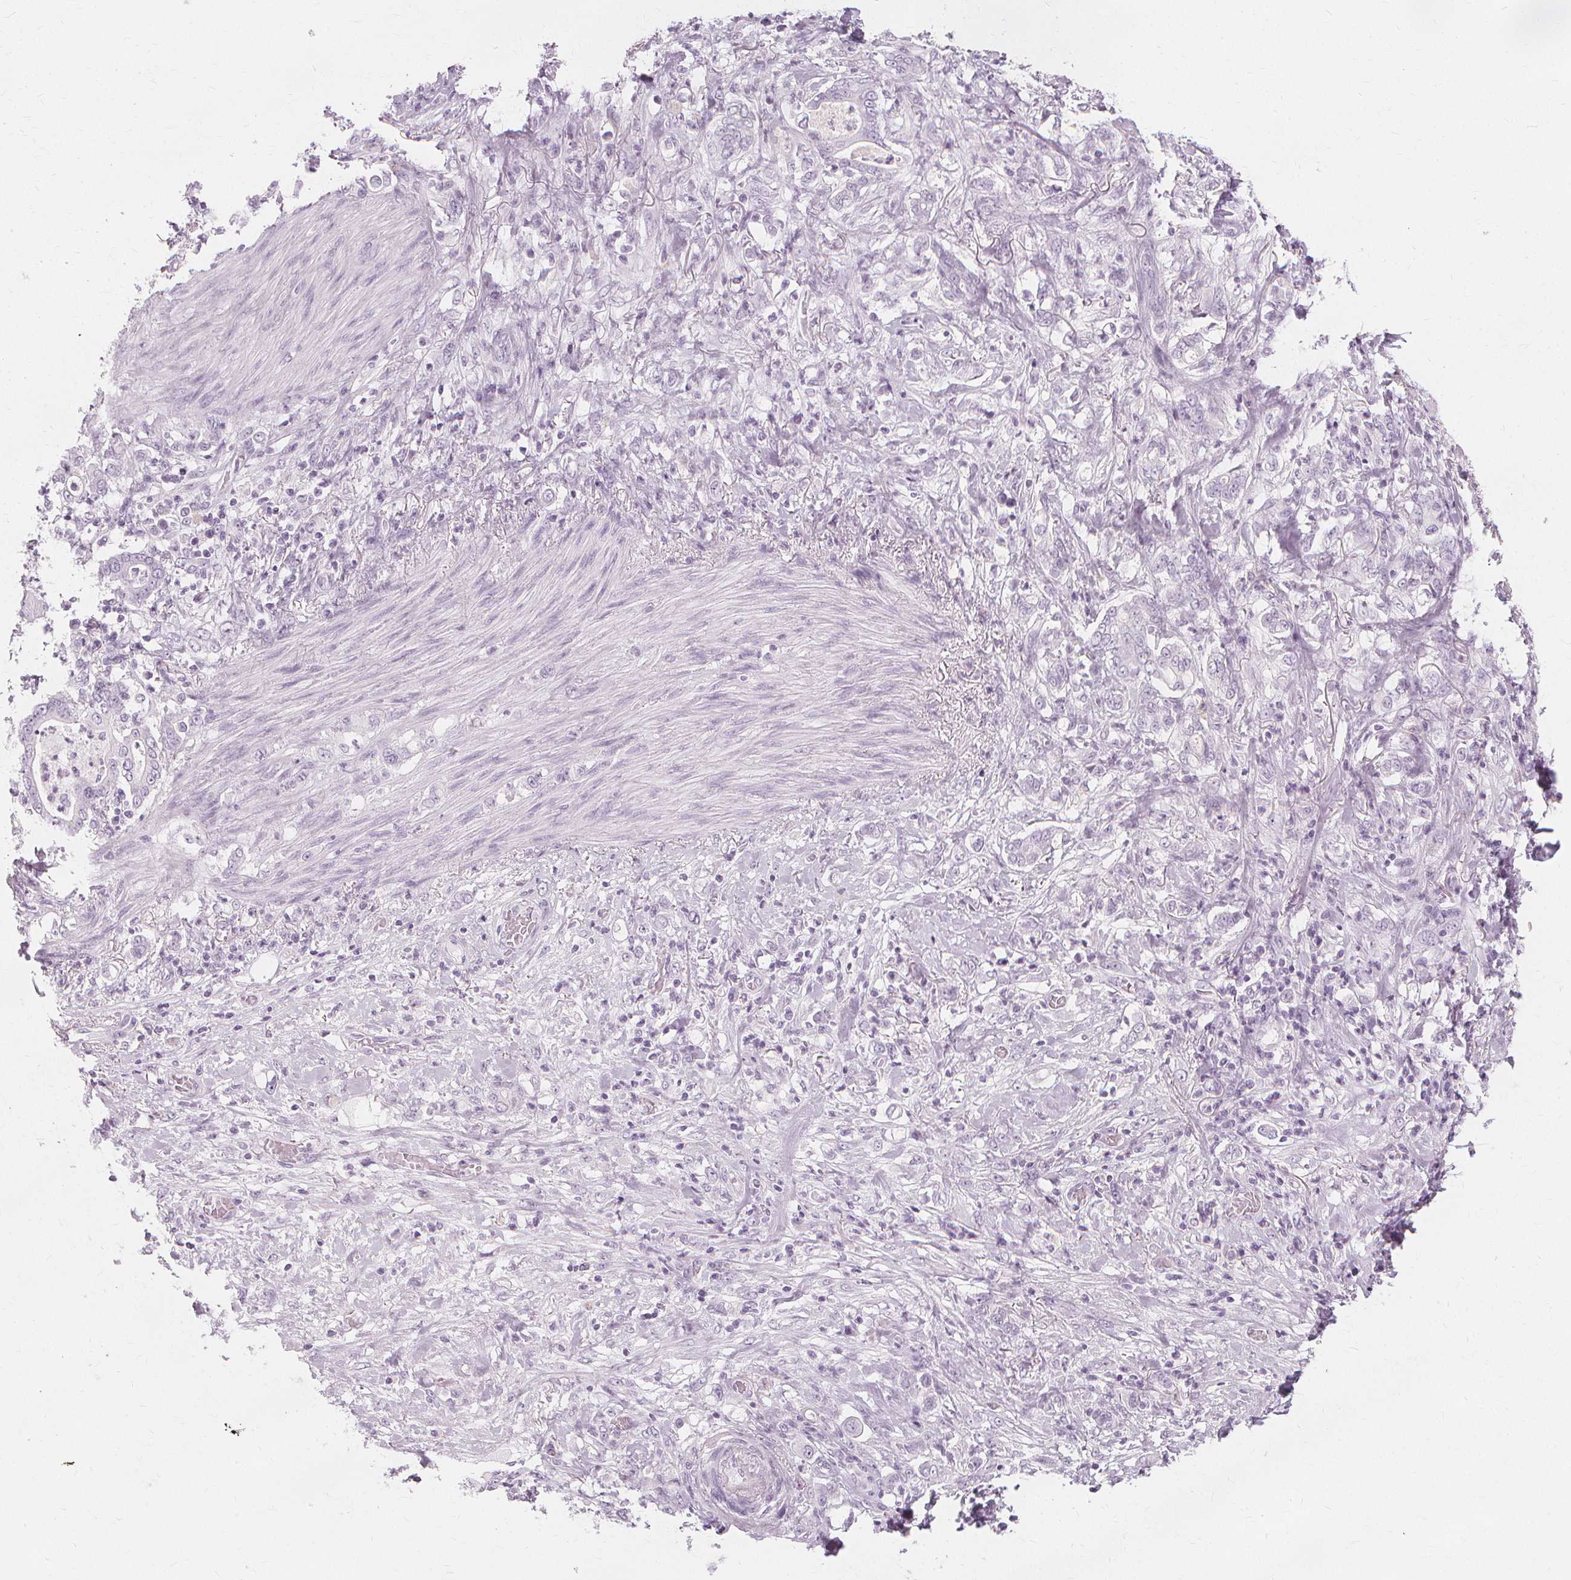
{"staining": {"intensity": "negative", "quantity": "none", "location": "none"}, "tissue": "stomach cancer", "cell_type": "Tumor cells", "image_type": "cancer", "snomed": [{"axis": "morphology", "description": "Adenocarcinoma, NOS"}, {"axis": "topography", "description": "Stomach"}], "caption": "DAB (3,3'-diaminobenzidine) immunohistochemical staining of human adenocarcinoma (stomach) shows no significant staining in tumor cells.", "gene": "TFF1", "patient": {"sex": "female", "age": 79}}